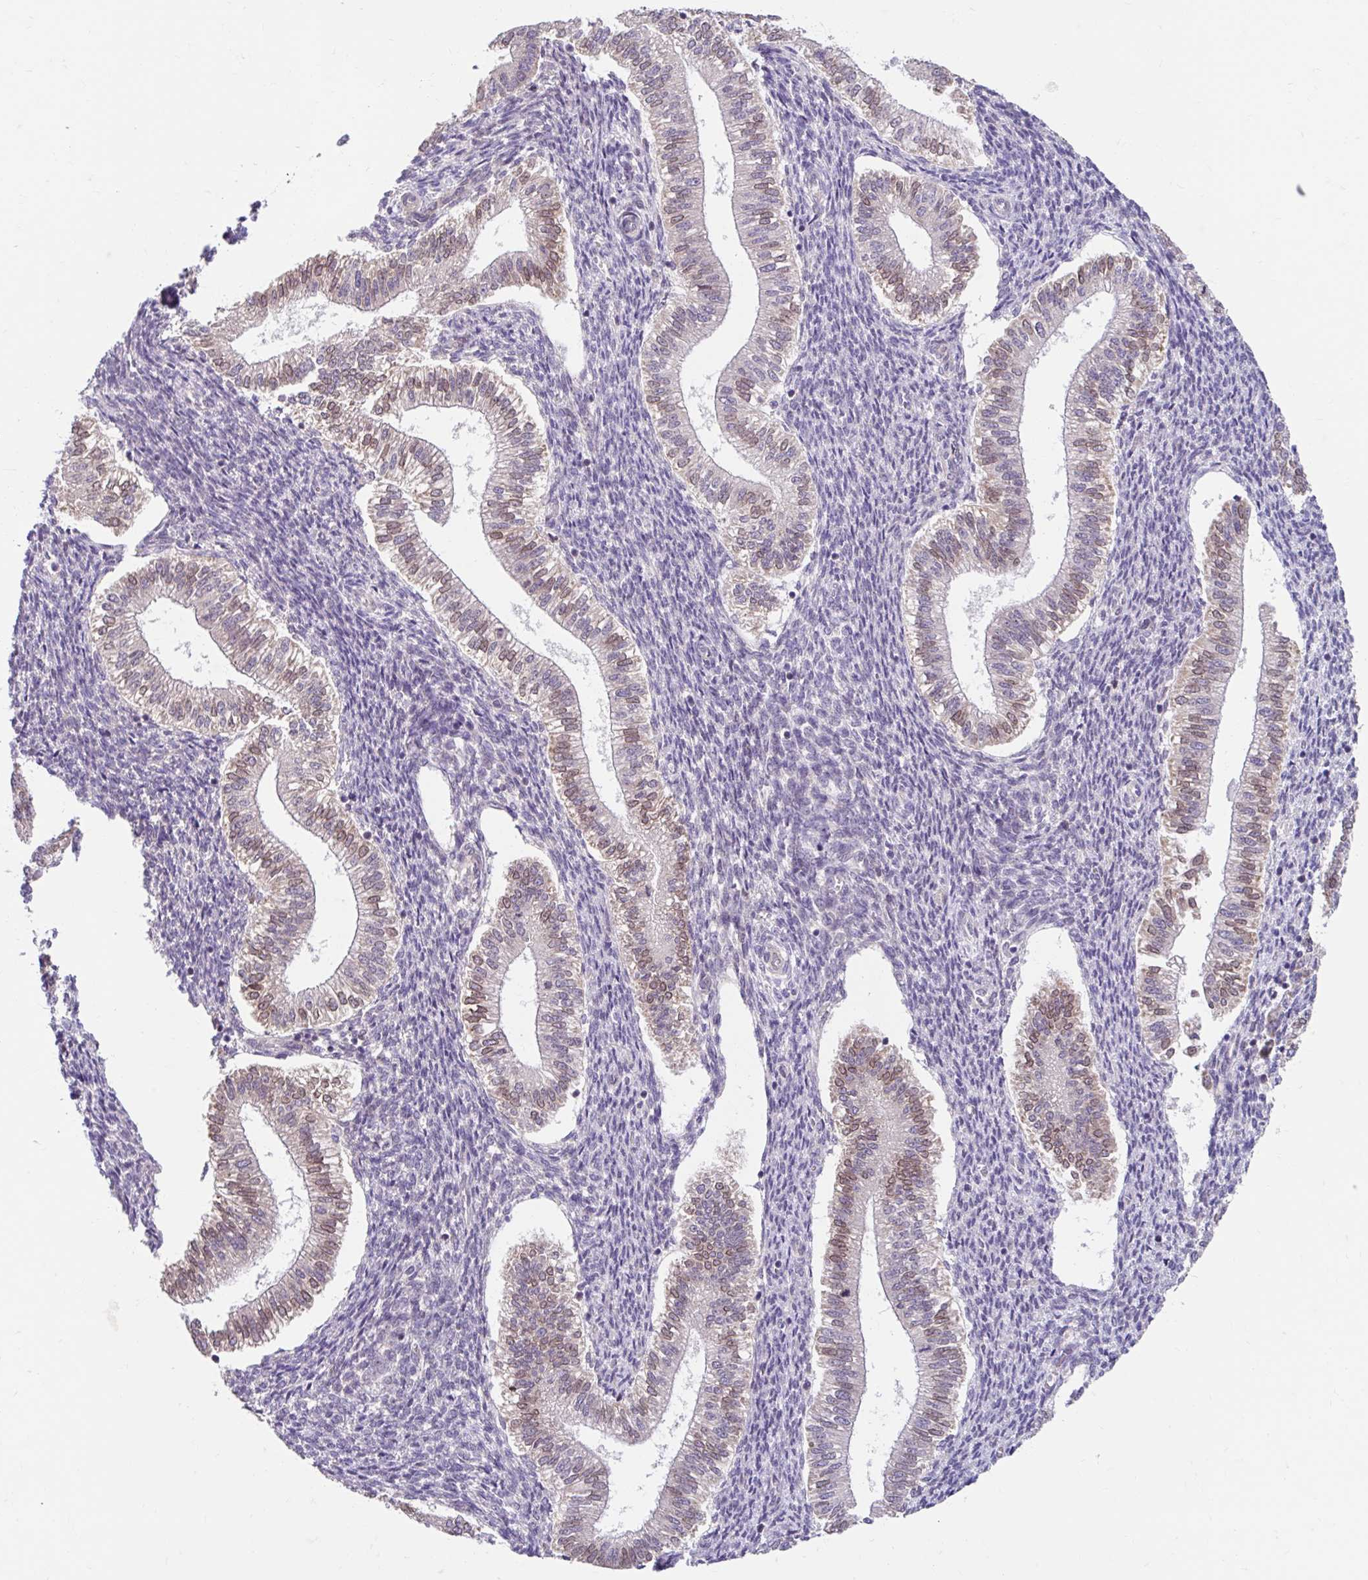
{"staining": {"intensity": "negative", "quantity": "none", "location": "none"}, "tissue": "endometrium", "cell_type": "Cells in endometrial stroma", "image_type": "normal", "snomed": [{"axis": "morphology", "description": "Normal tissue, NOS"}, {"axis": "topography", "description": "Endometrium"}], "caption": "There is no significant staining in cells in endometrial stroma of endometrium. (DAB immunohistochemistry, high magnification).", "gene": "NT5C1B", "patient": {"sex": "female", "age": 25}}